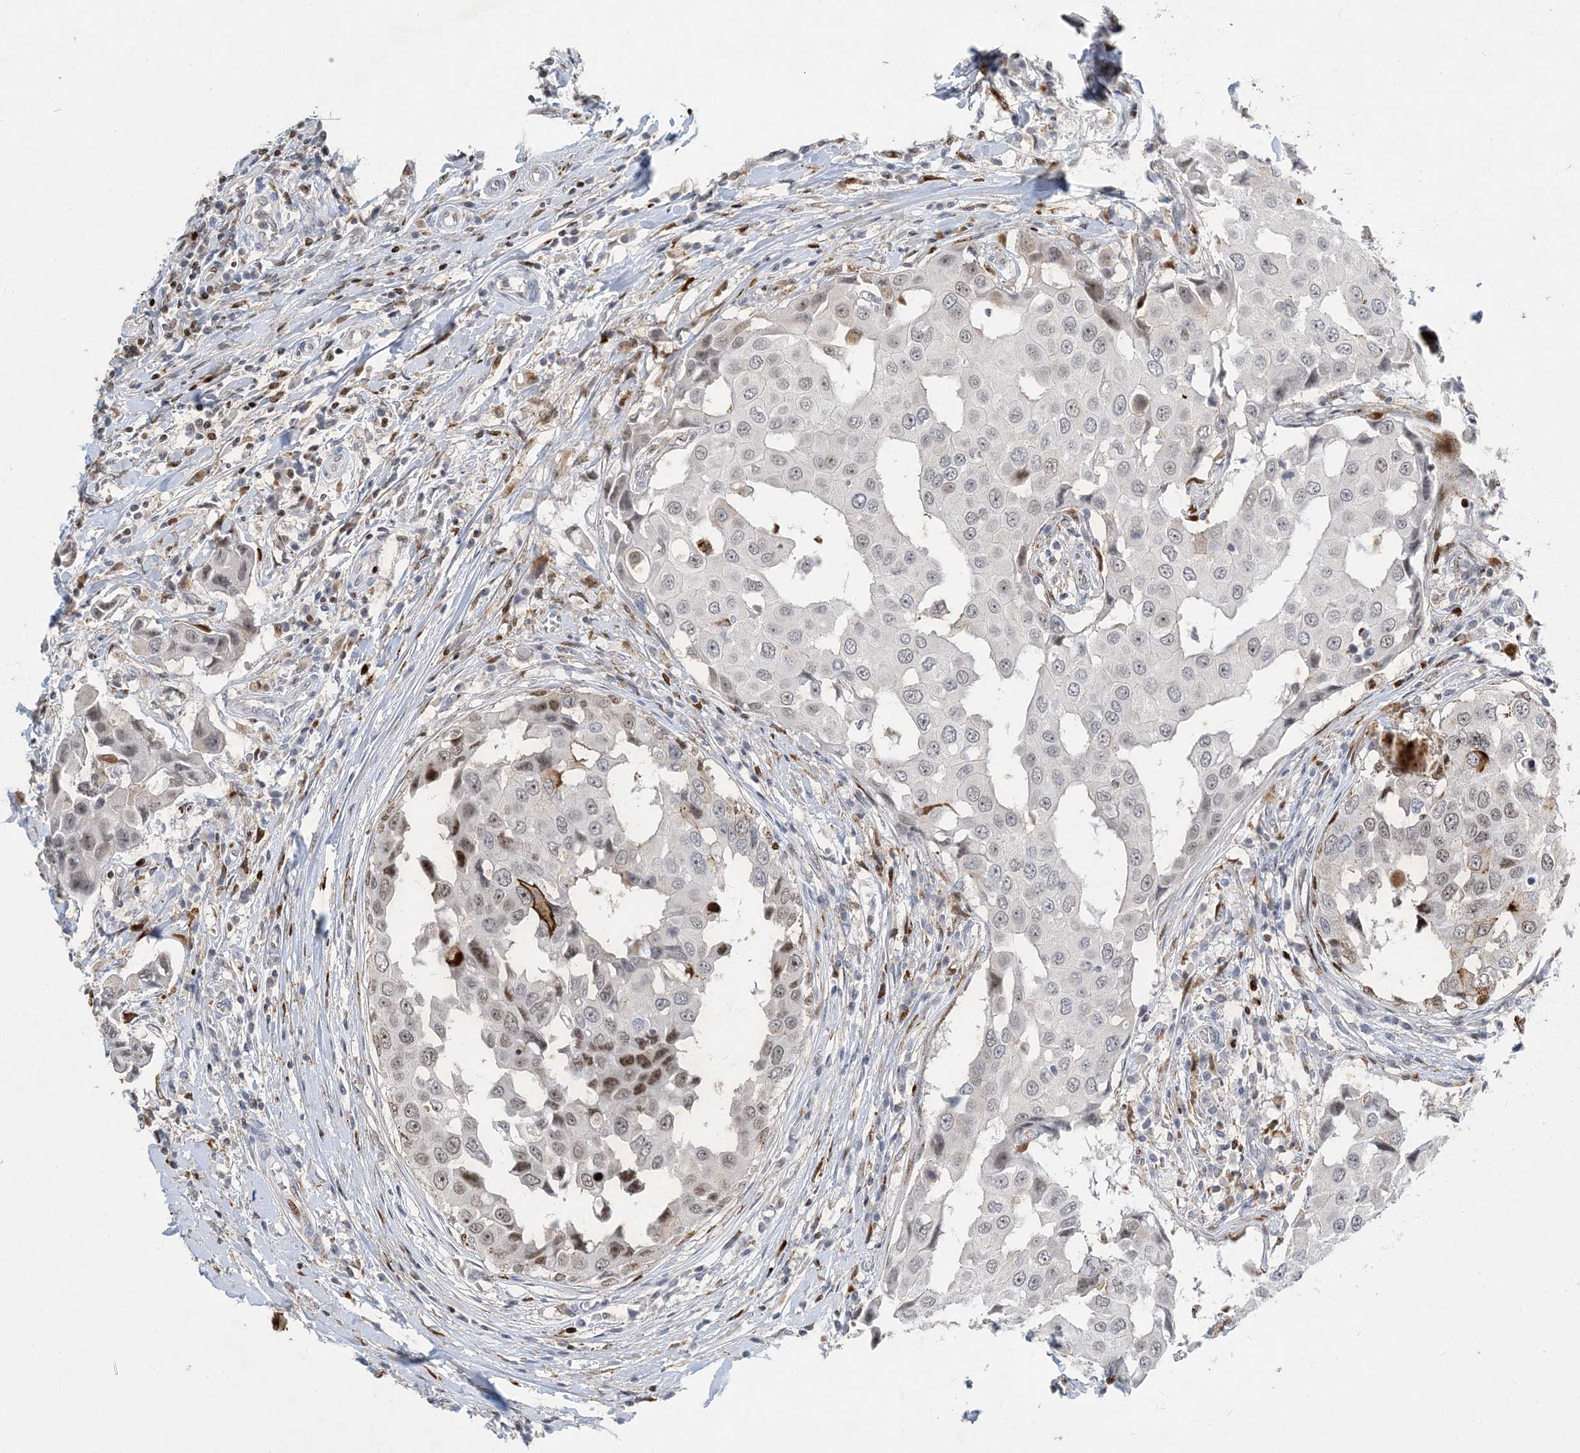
{"staining": {"intensity": "moderate", "quantity": "<25%", "location": "cytoplasmic/membranous,nuclear"}, "tissue": "breast cancer", "cell_type": "Tumor cells", "image_type": "cancer", "snomed": [{"axis": "morphology", "description": "Duct carcinoma"}, {"axis": "topography", "description": "Breast"}], "caption": "Breast cancer (infiltrating ductal carcinoma) was stained to show a protein in brown. There is low levels of moderate cytoplasmic/membranous and nuclear positivity in approximately <25% of tumor cells. (IHC, brightfield microscopy, high magnification).", "gene": "SLC25A53", "patient": {"sex": "female", "age": 27}}